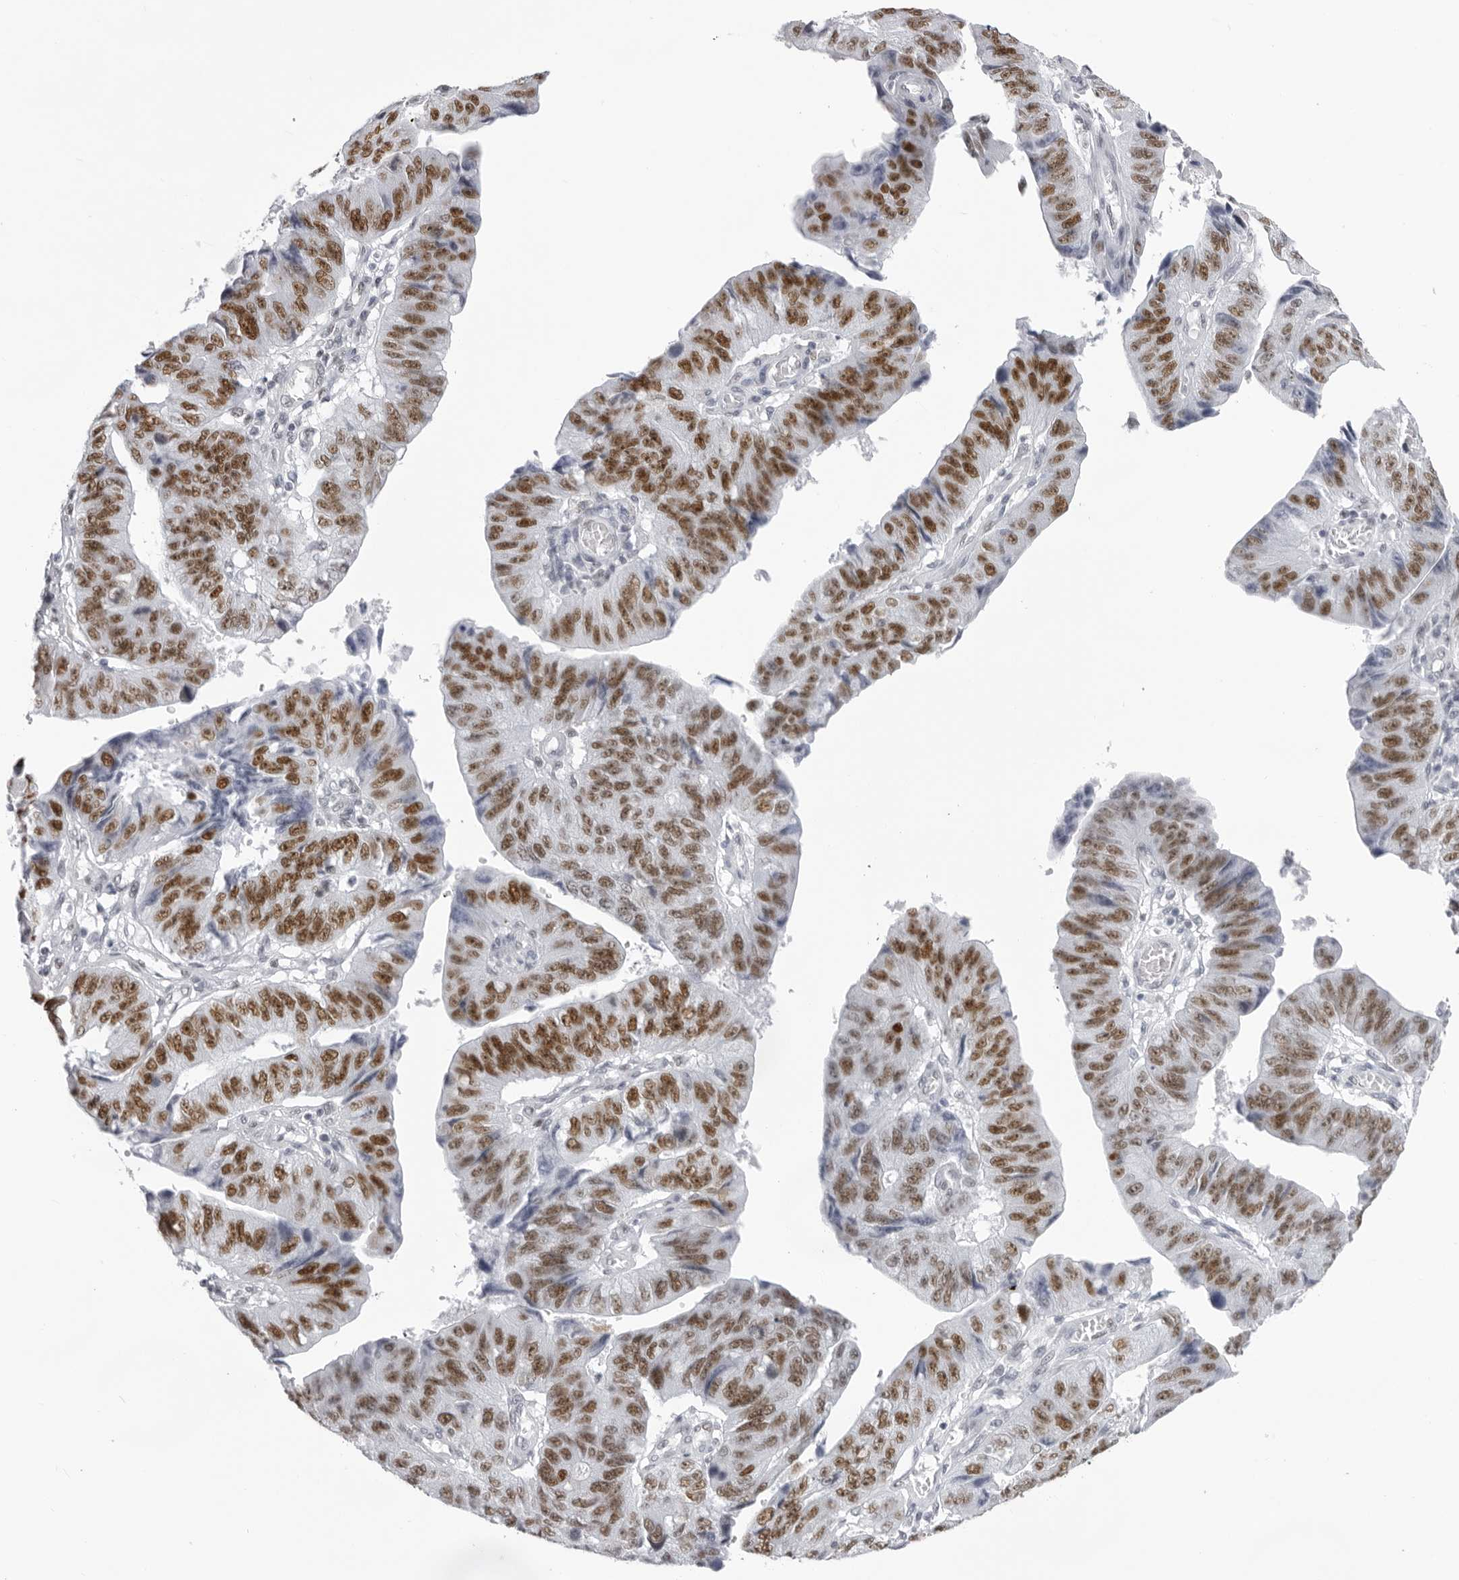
{"staining": {"intensity": "moderate", "quantity": ">75%", "location": "nuclear"}, "tissue": "stomach cancer", "cell_type": "Tumor cells", "image_type": "cancer", "snomed": [{"axis": "morphology", "description": "Adenocarcinoma, NOS"}, {"axis": "topography", "description": "Stomach"}], "caption": "Protein staining by IHC exhibits moderate nuclear expression in about >75% of tumor cells in adenocarcinoma (stomach). The protein is stained brown, and the nuclei are stained in blue (DAB (3,3'-diaminobenzidine) IHC with brightfield microscopy, high magnification).", "gene": "IRF2BP2", "patient": {"sex": "male", "age": 59}}